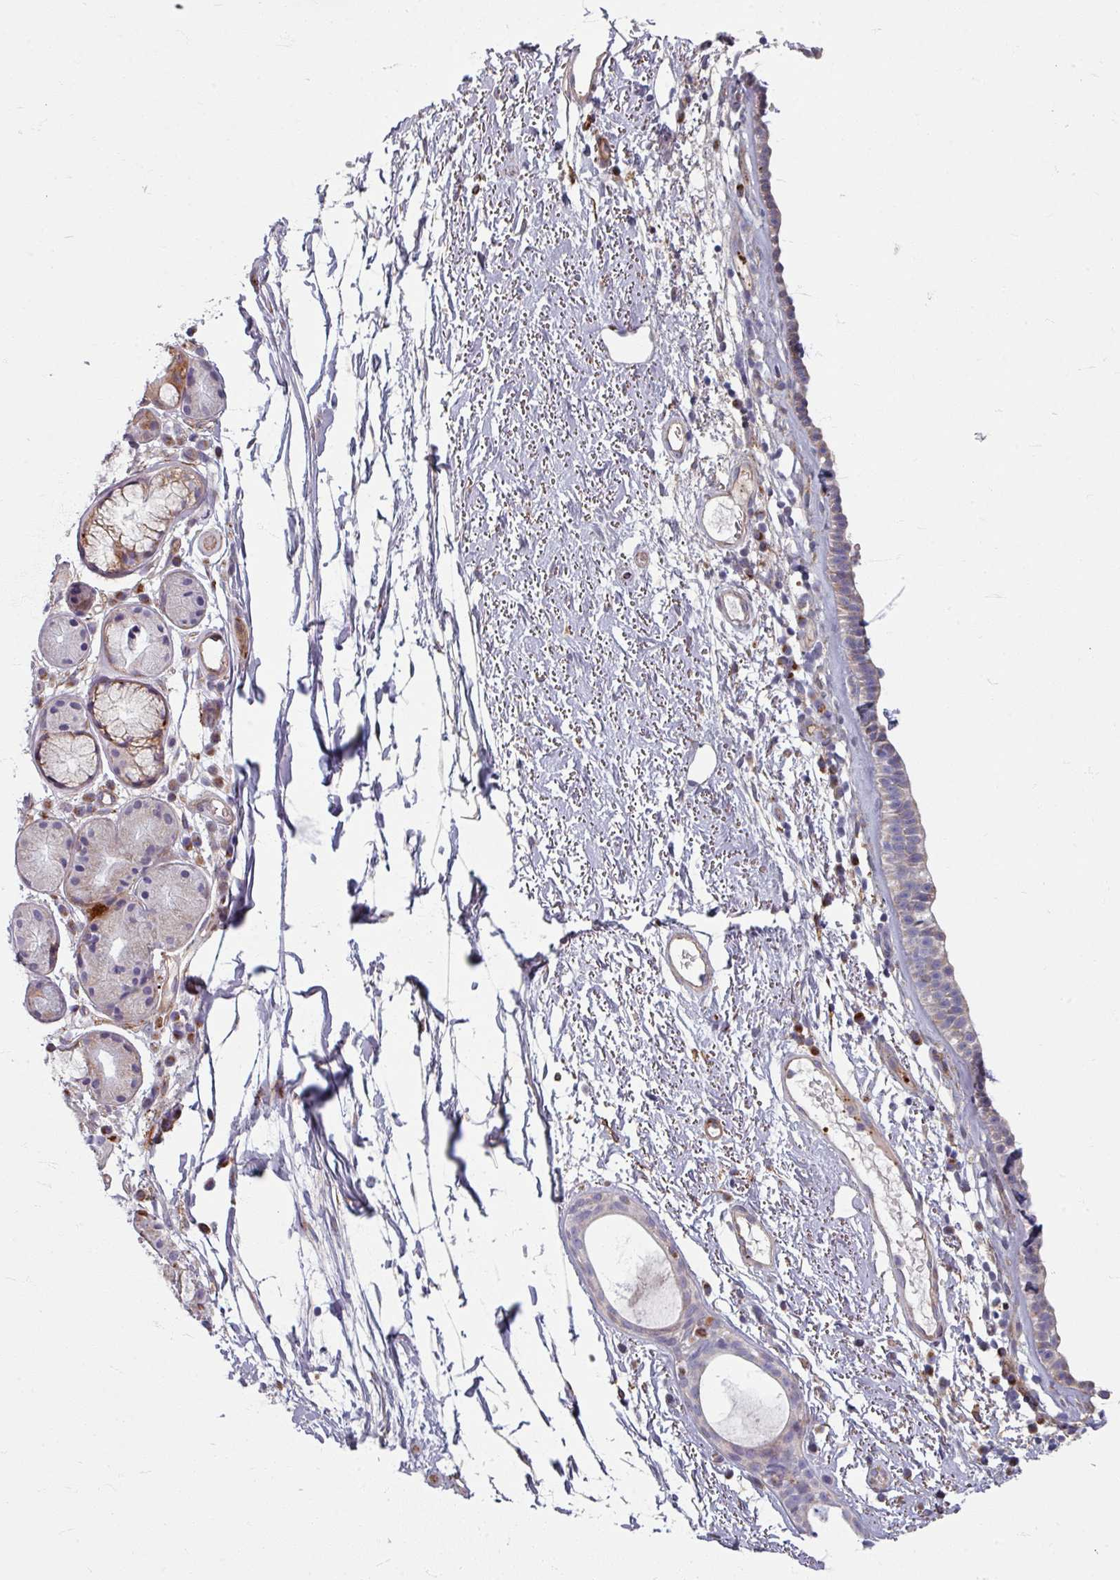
{"staining": {"intensity": "weak", "quantity": "<25%", "location": "cytoplasmic/membranous"}, "tissue": "nasopharynx", "cell_type": "Respiratory epithelial cells", "image_type": "normal", "snomed": [{"axis": "morphology", "description": "Normal tissue, NOS"}, {"axis": "topography", "description": "Cartilage tissue"}, {"axis": "topography", "description": "Nasopharynx"}], "caption": "DAB (3,3'-diaminobenzidine) immunohistochemical staining of unremarkable human nasopharynx shows no significant staining in respiratory epithelial cells.", "gene": "GABARAPL1", "patient": {"sex": "male", "age": 56}}